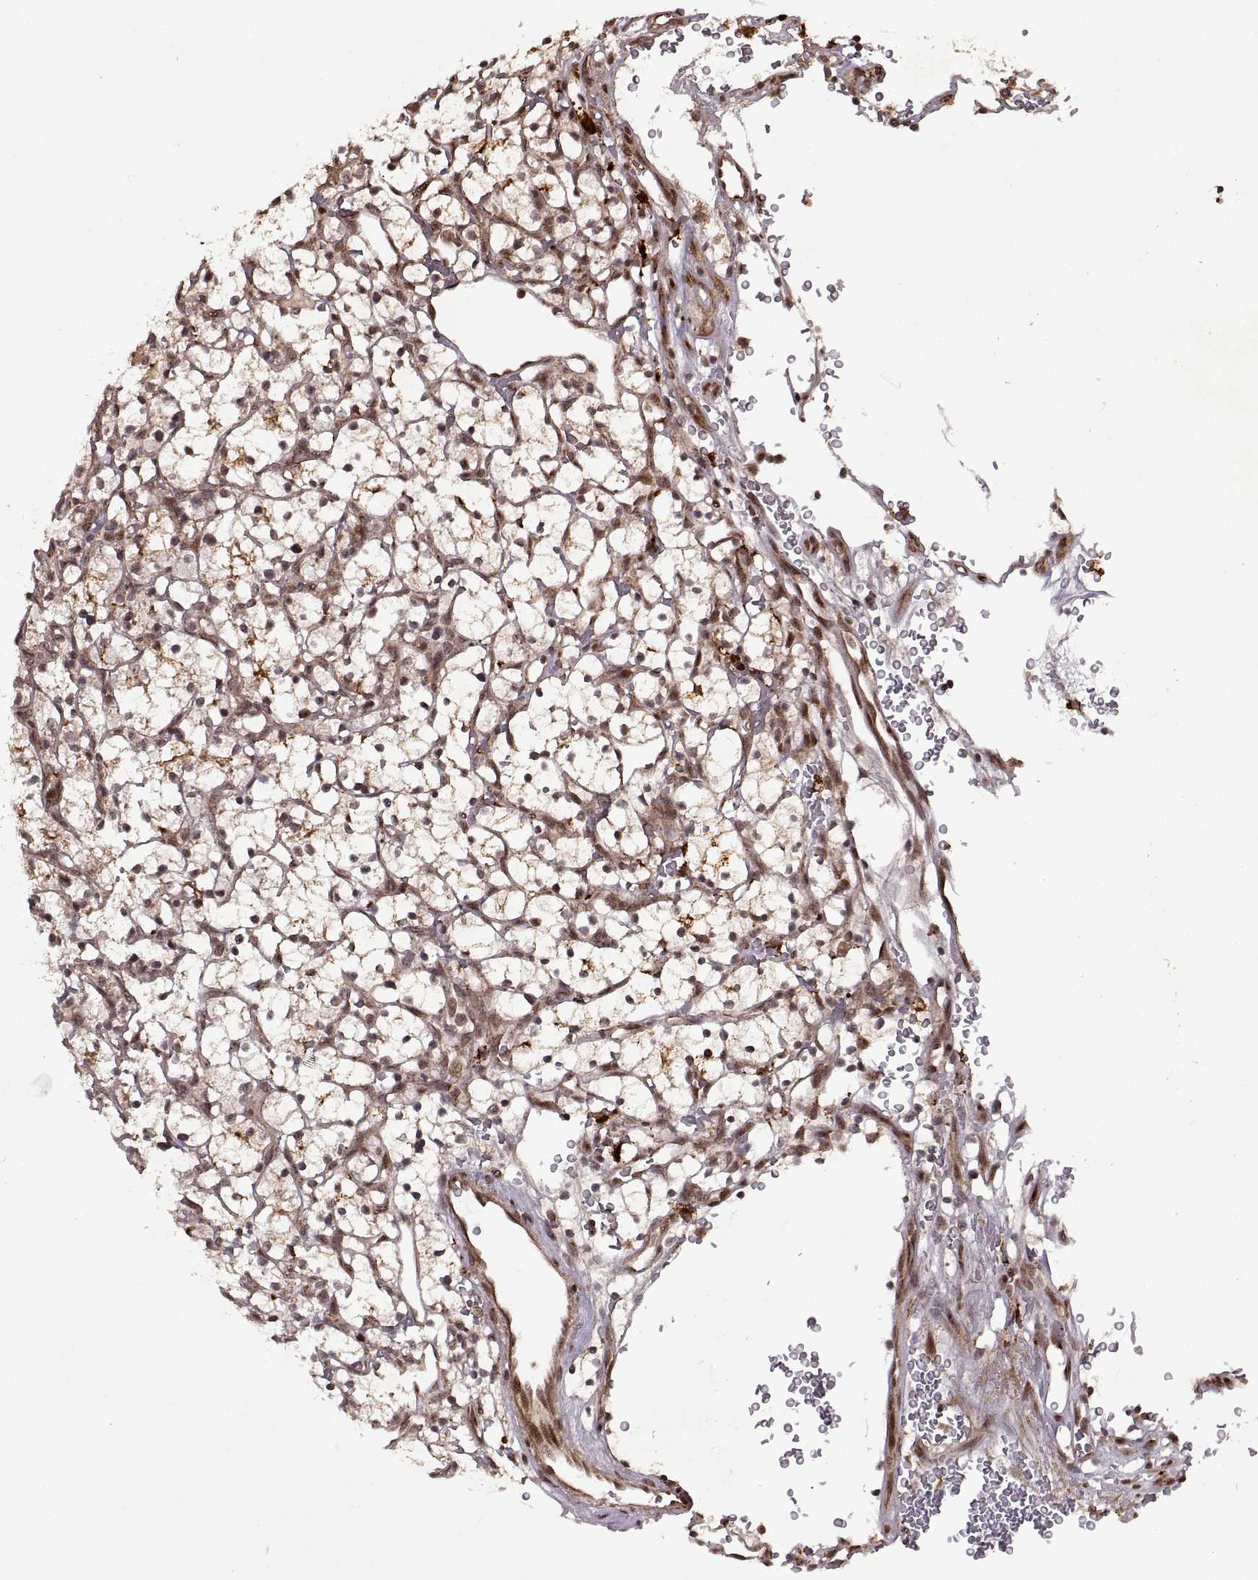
{"staining": {"intensity": "moderate", "quantity": ">75%", "location": "cytoplasmic/membranous"}, "tissue": "renal cancer", "cell_type": "Tumor cells", "image_type": "cancer", "snomed": [{"axis": "morphology", "description": "Adenocarcinoma, NOS"}, {"axis": "topography", "description": "Kidney"}], "caption": "Approximately >75% of tumor cells in human renal cancer (adenocarcinoma) exhibit moderate cytoplasmic/membranous protein staining as visualized by brown immunohistochemical staining.", "gene": "PTOV1", "patient": {"sex": "female", "age": 64}}